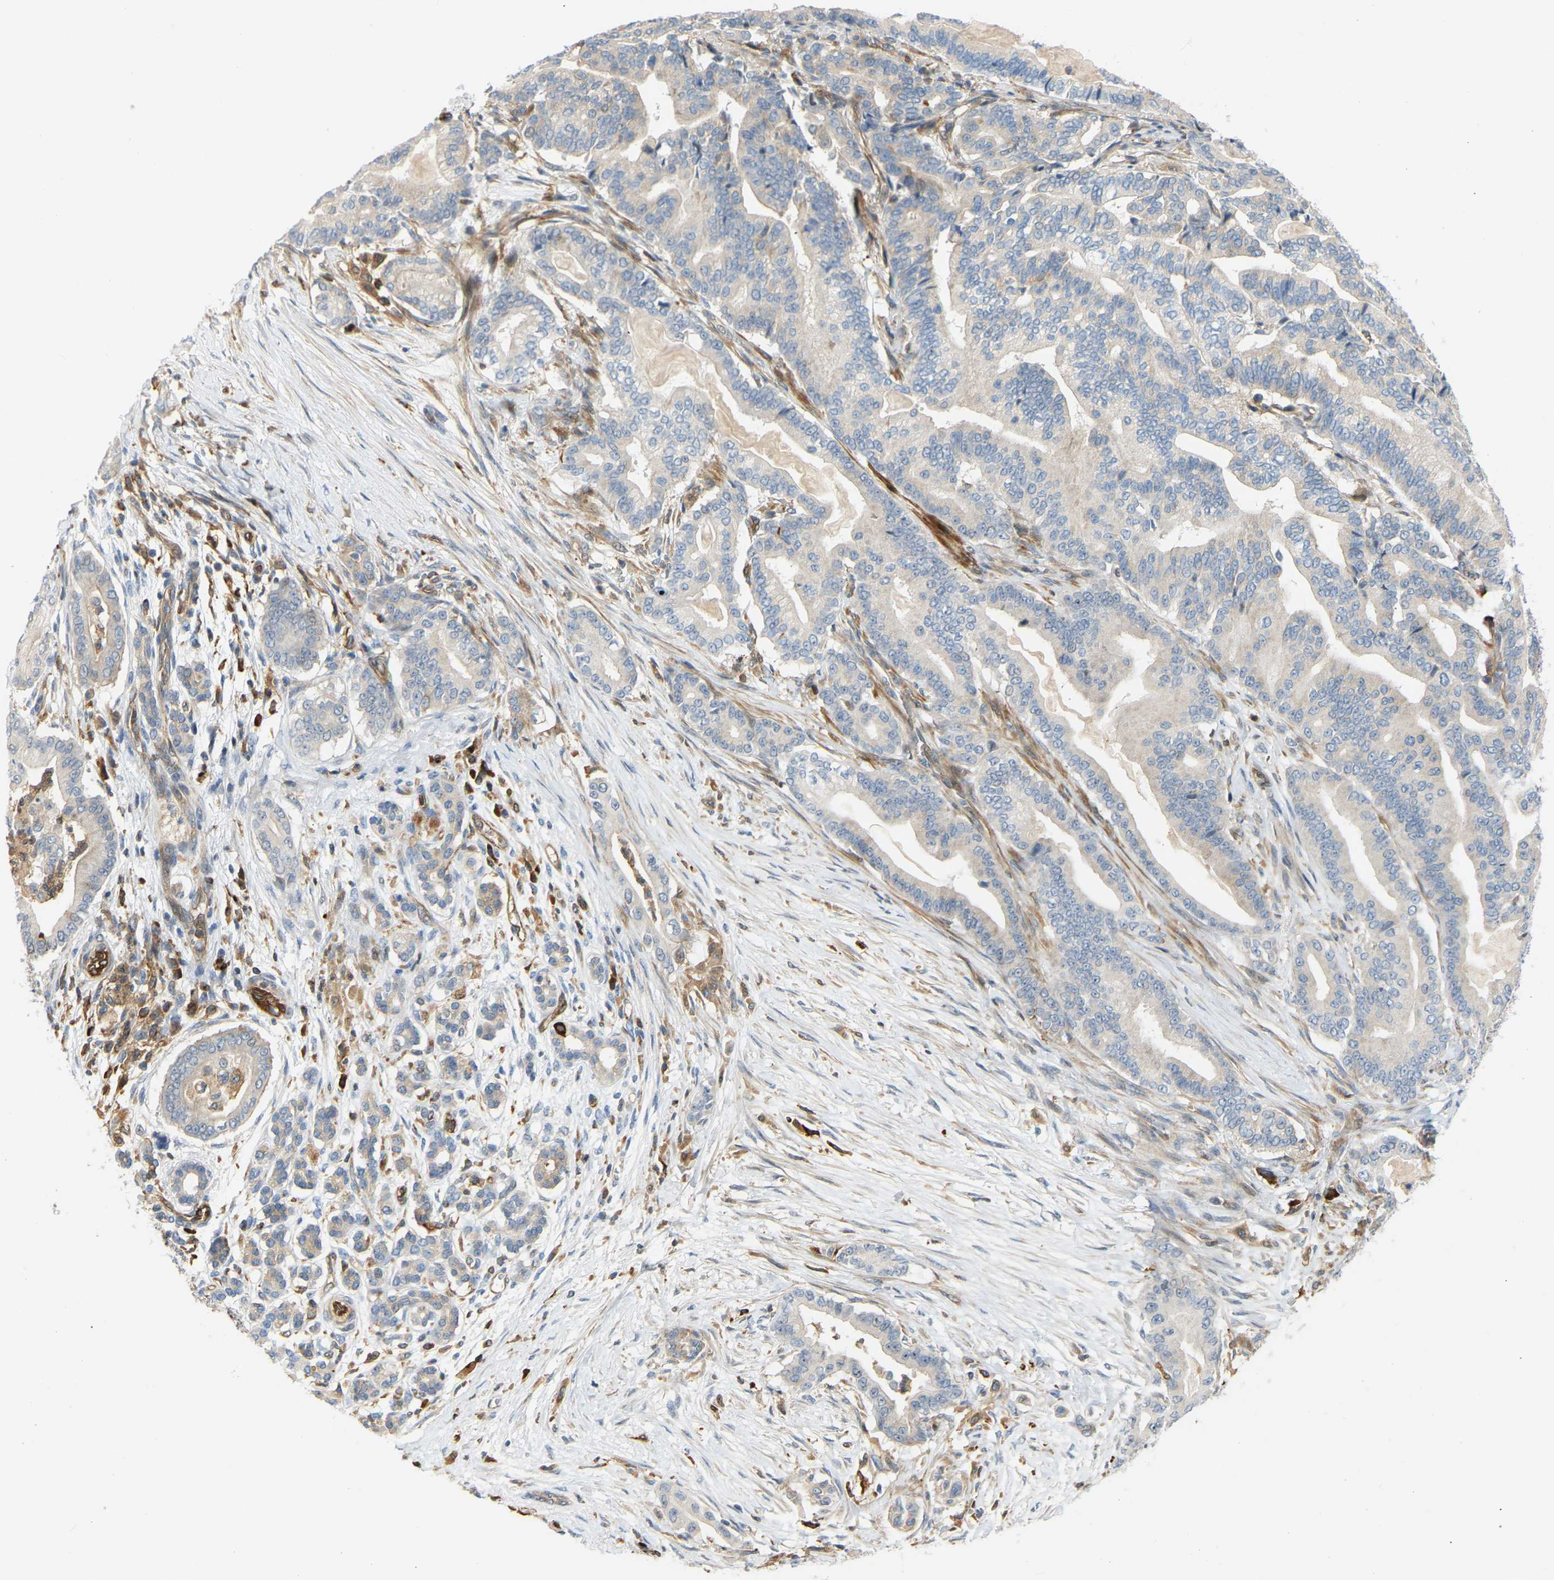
{"staining": {"intensity": "weak", "quantity": "25%-75%", "location": "cytoplasmic/membranous"}, "tissue": "pancreatic cancer", "cell_type": "Tumor cells", "image_type": "cancer", "snomed": [{"axis": "morphology", "description": "Normal tissue, NOS"}, {"axis": "morphology", "description": "Adenocarcinoma, NOS"}, {"axis": "topography", "description": "Pancreas"}], "caption": "About 25%-75% of tumor cells in human adenocarcinoma (pancreatic) reveal weak cytoplasmic/membranous protein staining as visualized by brown immunohistochemical staining.", "gene": "PLCG2", "patient": {"sex": "male", "age": 63}}